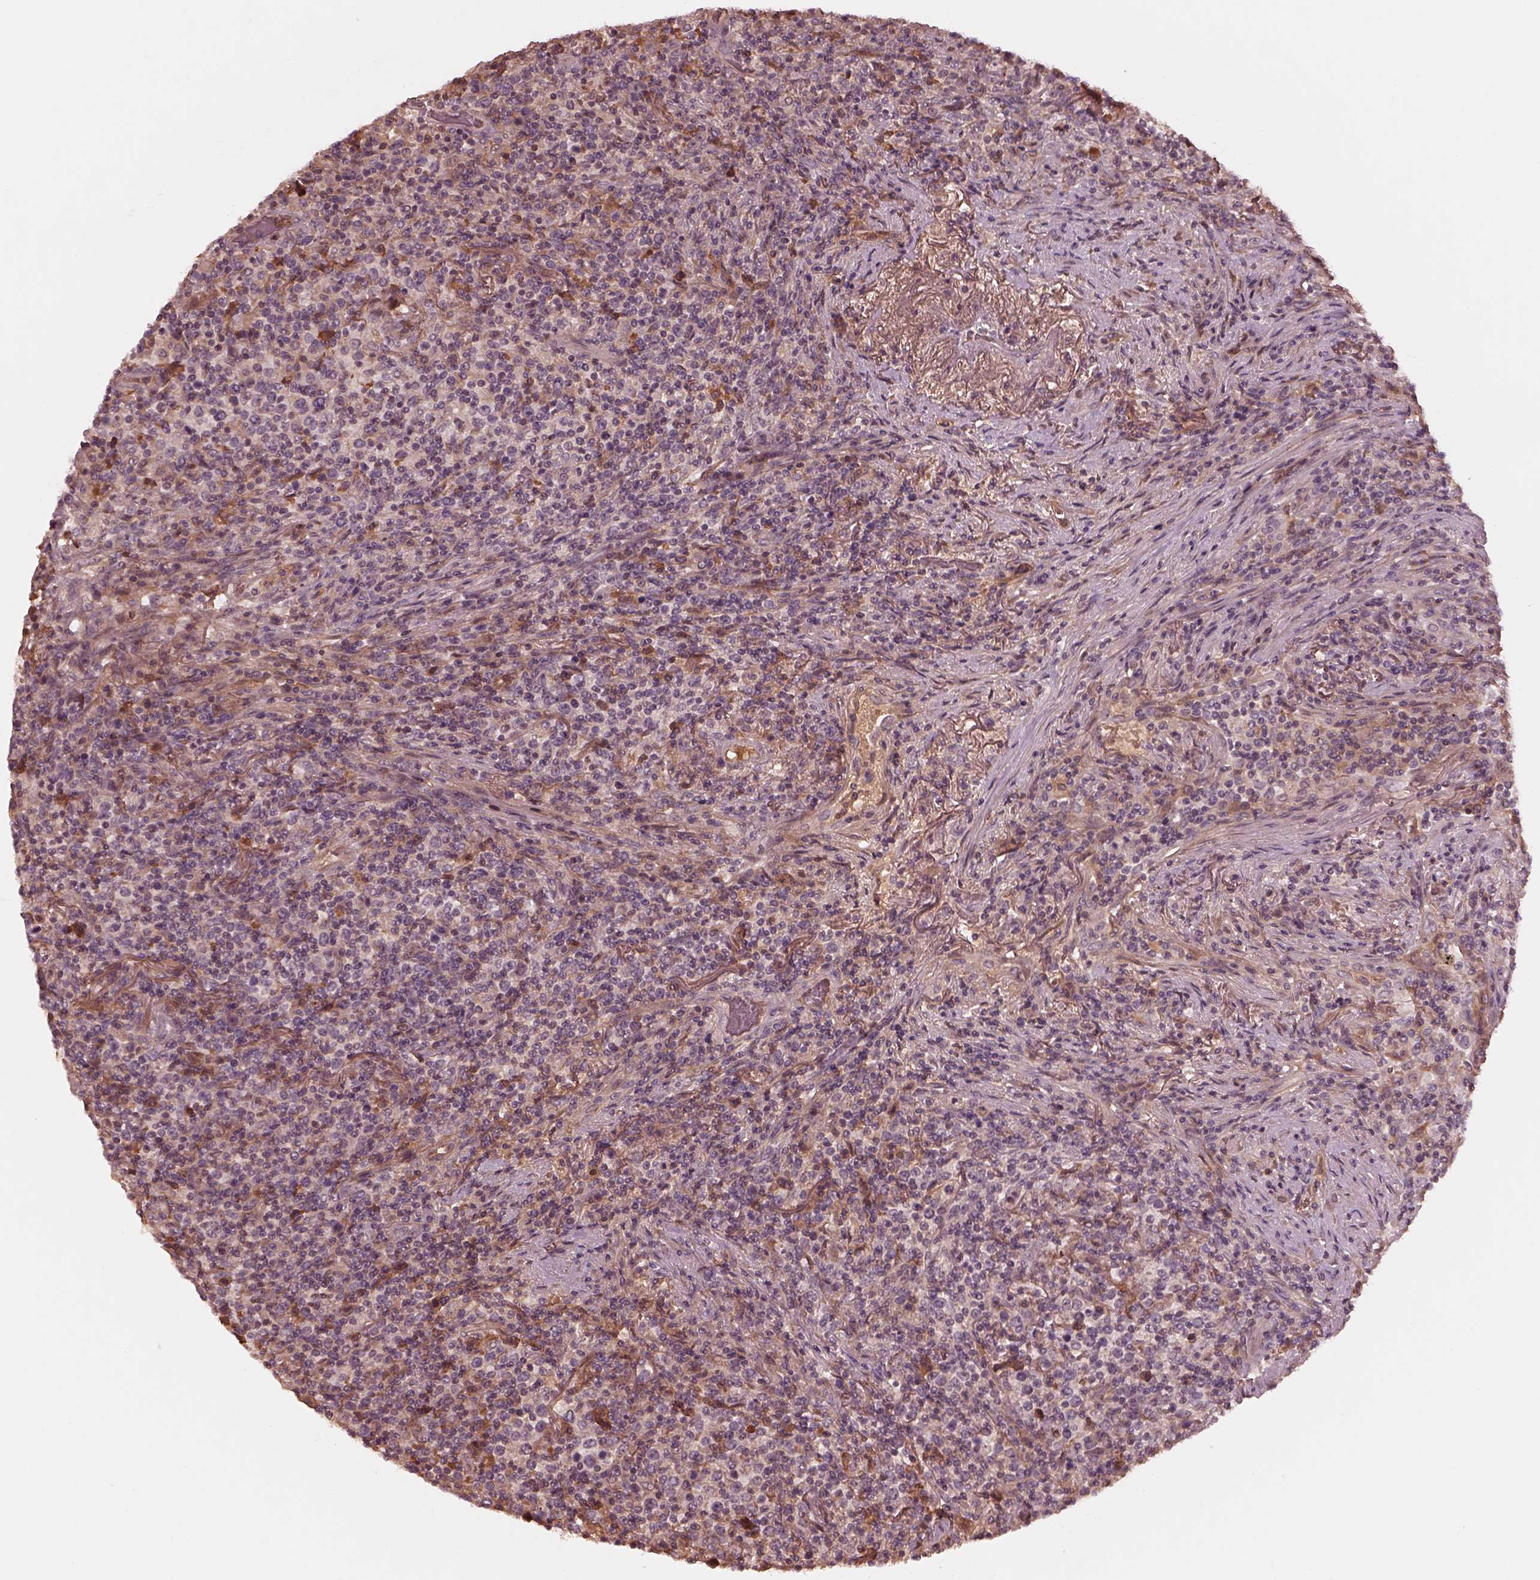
{"staining": {"intensity": "negative", "quantity": "none", "location": "none"}, "tissue": "lymphoma", "cell_type": "Tumor cells", "image_type": "cancer", "snomed": [{"axis": "morphology", "description": "Malignant lymphoma, non-Hodgkin's type, High grade"}, {"axis": "topography", "description": "Lung"}], "caption": "IHC photomicrograph of human lymphoma stained for a protein (brown), which demonstrates no positivity in tumor cells. (DAB immunohistochemistry with hematoxylin counter stain).", "gene": "TF", "patient": {"sex": "male", "age": 79}}